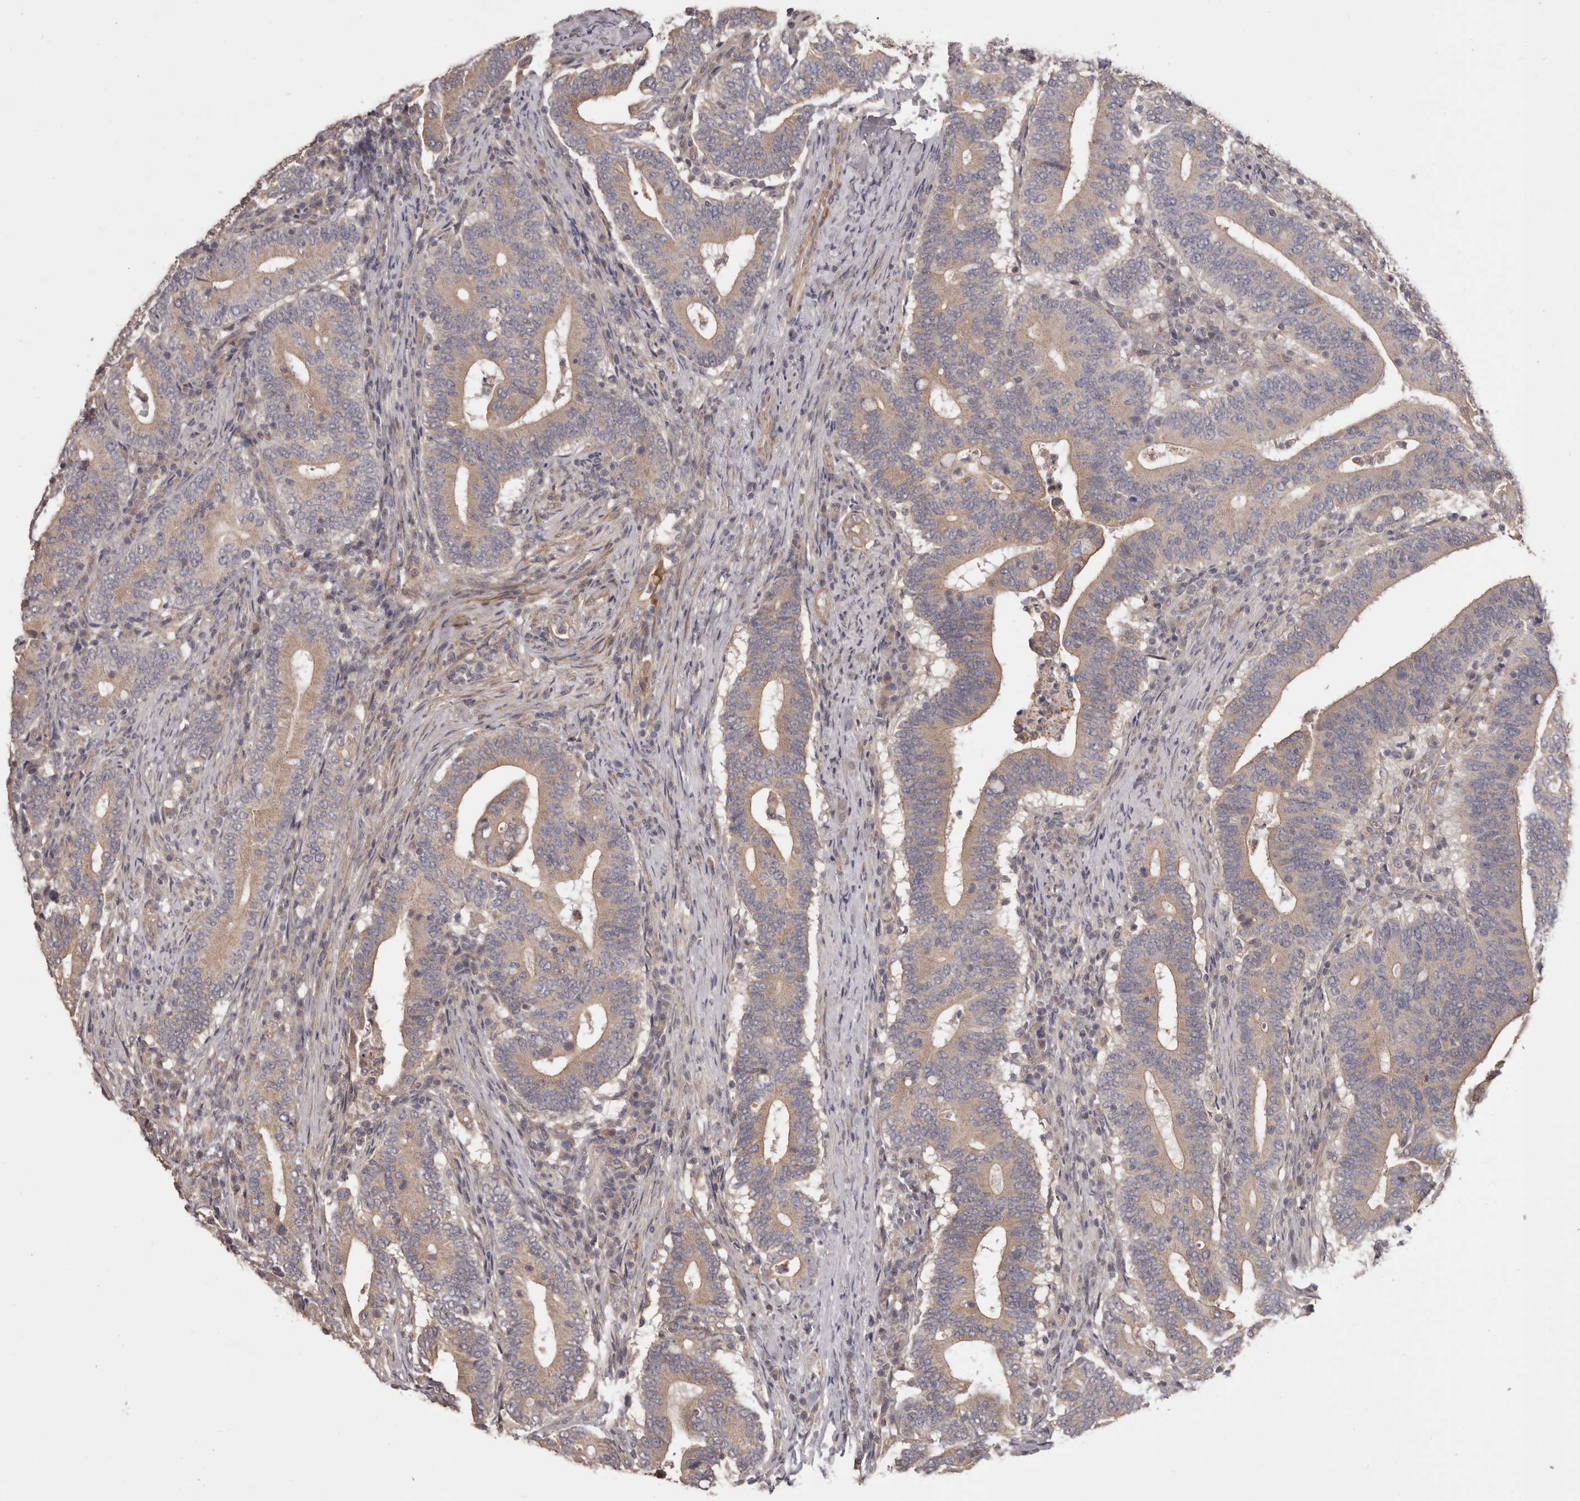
{"staining": {"intensity": "weak", "quantity": ">75%", "location": "cytoplasmic/membranous"}, "tissue": "colorectal cancer", "cell_type": "Tumor cells", "image_type": "cancer", "snomed": [{"axis": "morphology", "description": "Adenocarcinoma, NOS"}, {"axis": "topography", "description": "Colon"}], "caption": "A histopathology image of colorectal adenocarcinoma stained for a protein demonstrates weak cytoplasmic/membranous brown staining in tumor cells. Using DAB (3,3'-diaminobenzidine) (brown) and hematoxylin (blue) stains, captured at high magnification using brightfield microscopy.", "gene": "HRH1", "patient": {"sex": "female", "age": 66}}